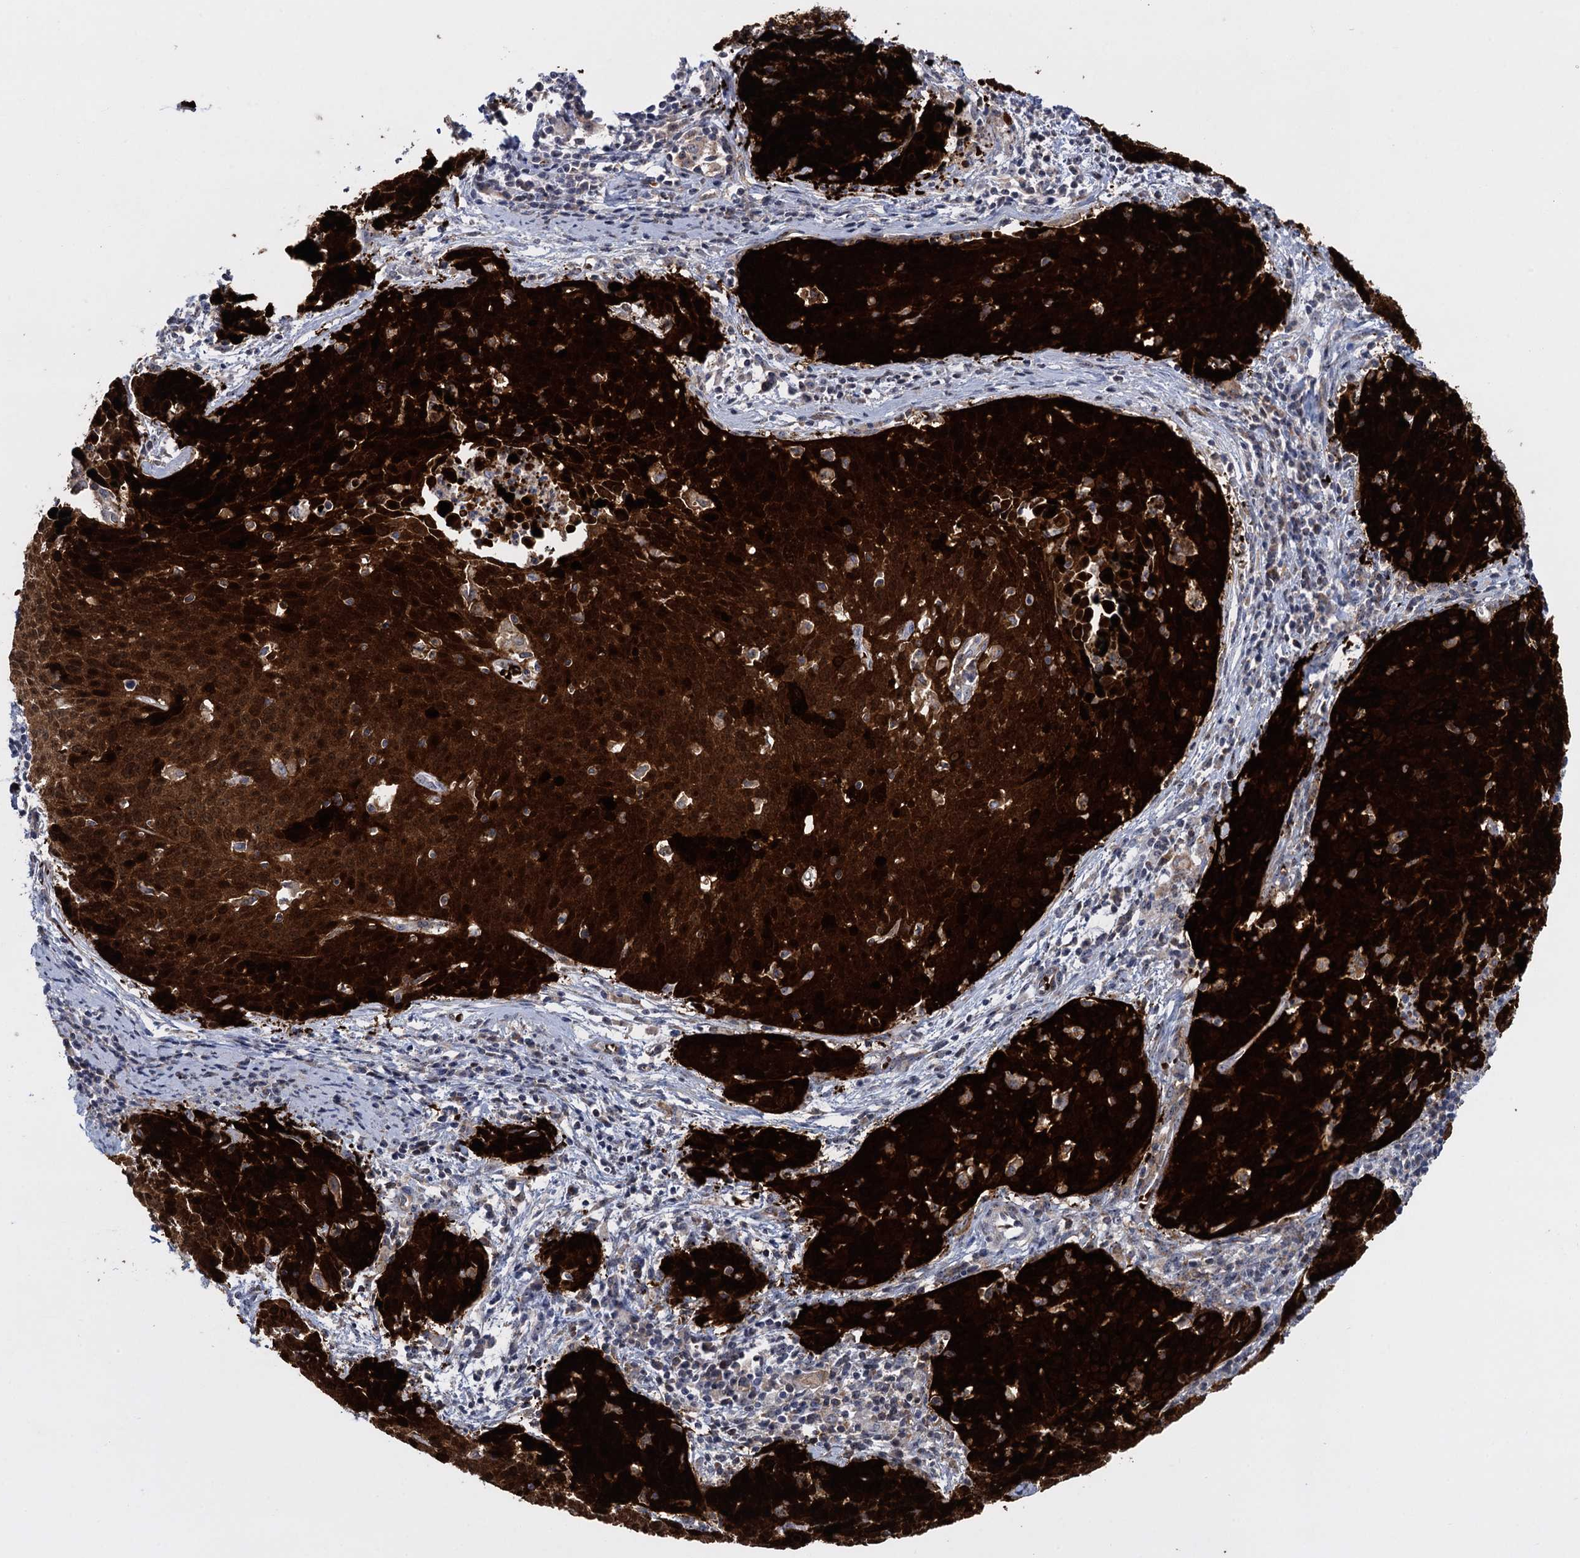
{"staining": {"intensity": "strong", "quantity": ">75%", "location": "cytoplasmic/membranous"}, "tissue": "cervical cancer", "cell_type": "Tumor cells", "image_type": "cancer", "snomed": [{"axis": "morphology", "description": "Squamous cell carcinoma, NOS"}, {"axis": "topography", "description": "Cervix"}], "caption": "A brown stain shows strong cytoplasmic/membranous positivity of a protein in cervical cancer (squamous cell carcinoma) tumor cells.", "gene": "SFN", "patient": {"sex": "female", "age": 38}}